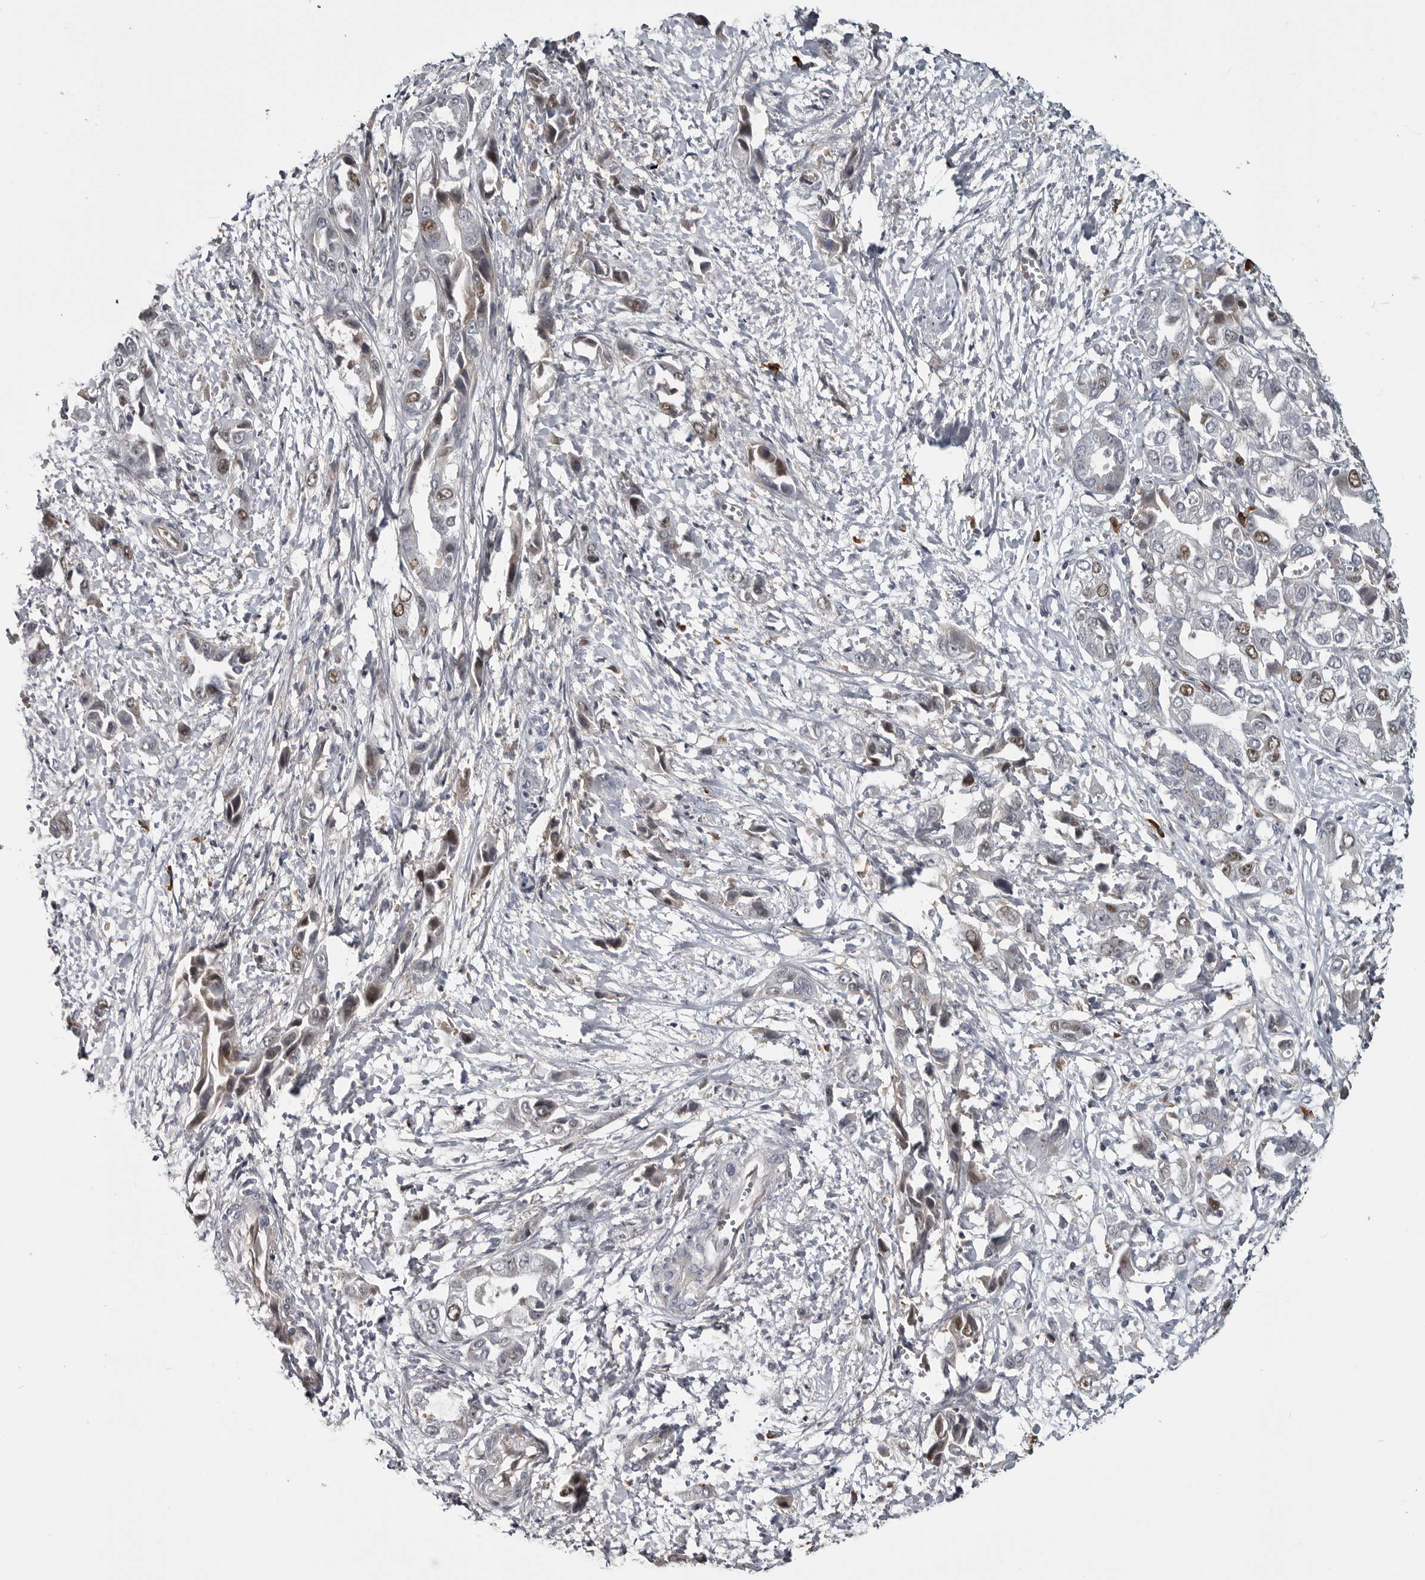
{"staining": {"intensity": "moderate", "quantity": "25%-75%", "location": "nuclear"}, "tissue": "liver cancer", "cell_type": "Tumor cells", "image_type": "cancer", "snomed": [{"axis": "morphology", "description": "Cholangiocarcinoma"}, {"axis": "topography", "description": "Liver"}], "caption": "Brown immunohistochemical staining in liver cholangiocarcinoma shows moderate nuclear expression in about 25%-75% of tumor cells.", "gene": "ZNF277", "patient": {"sex": "female", "age": 52}}